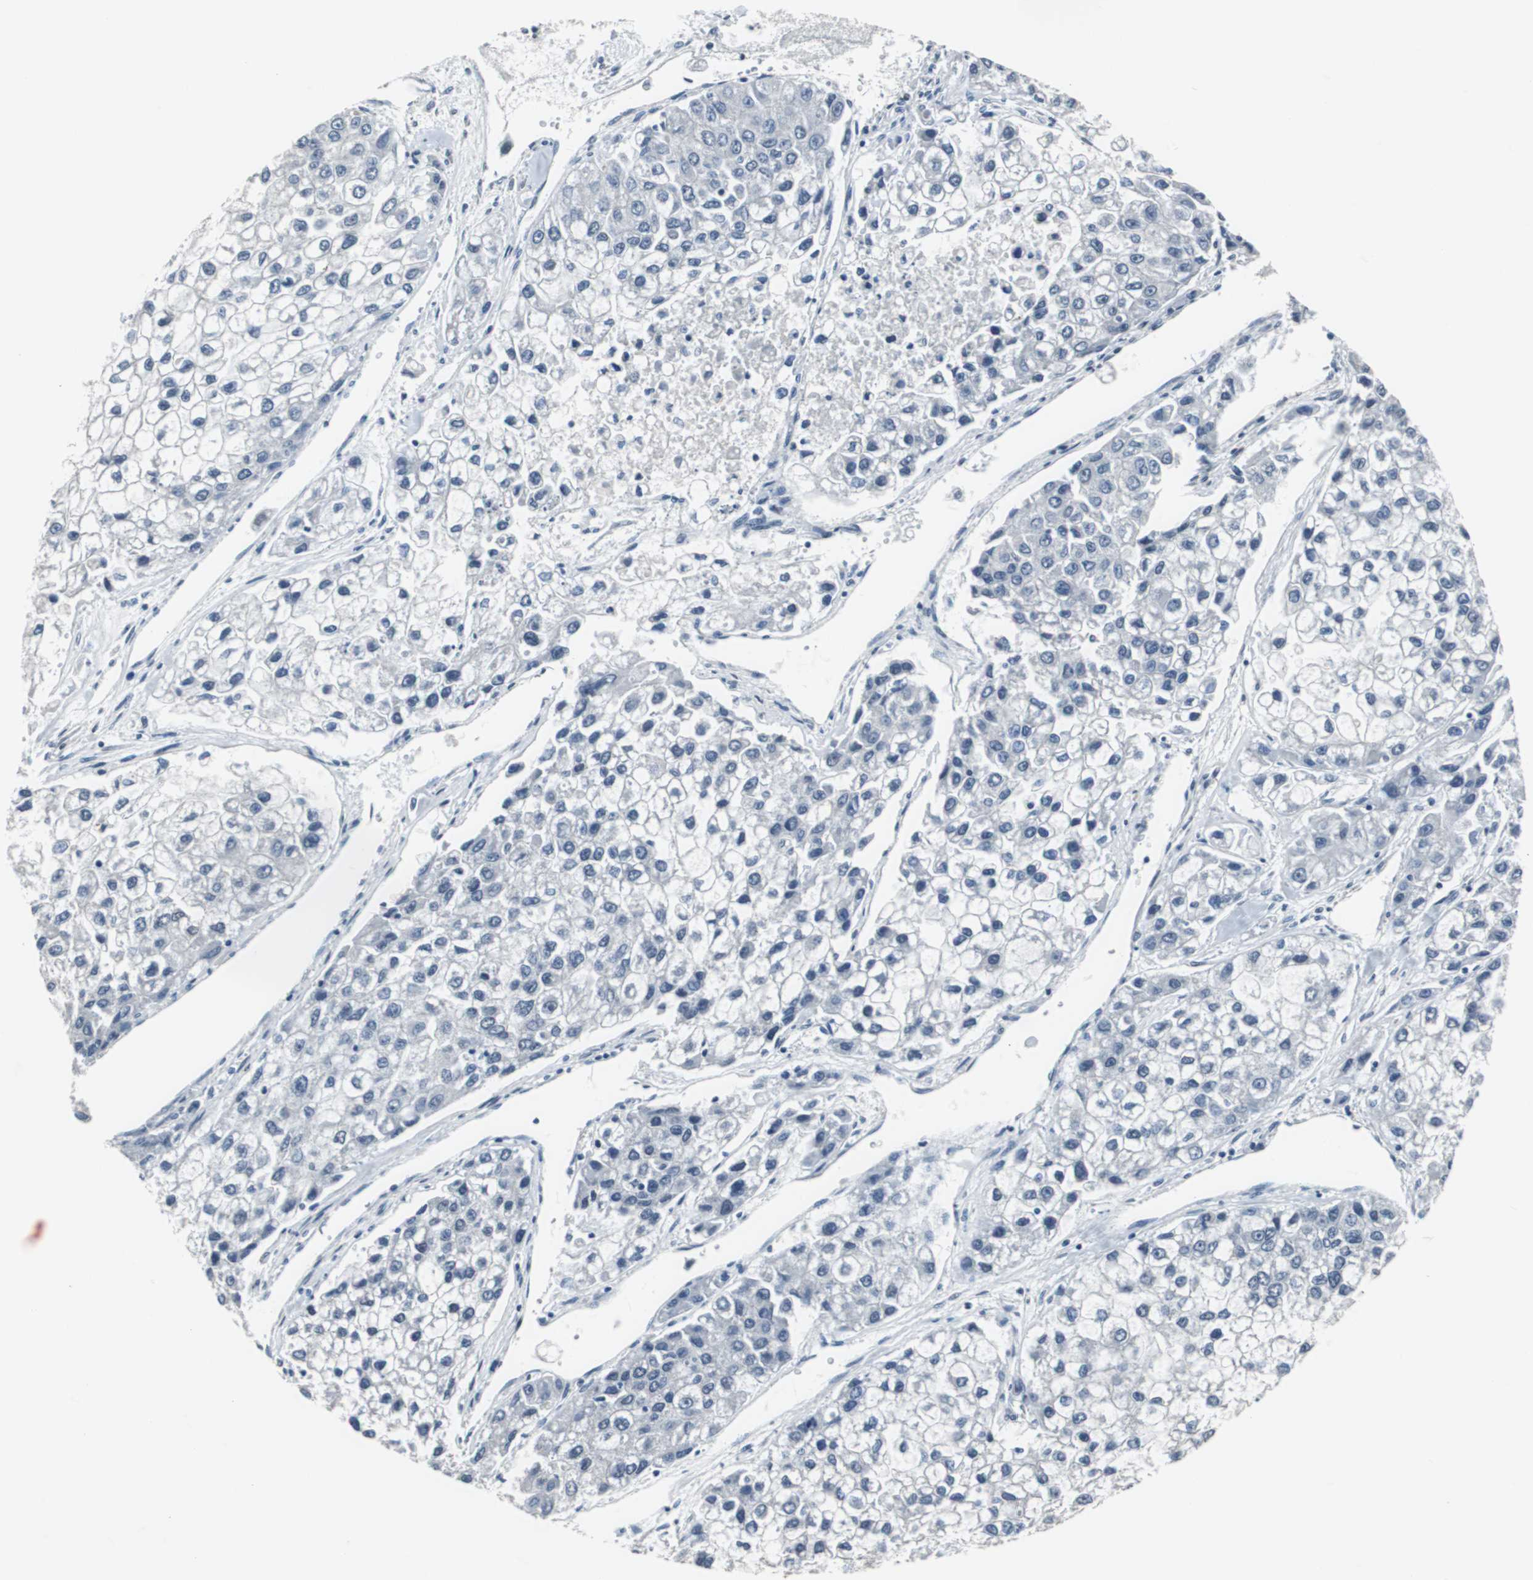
{"staining": {"intensity": "negative", "quantity": "none", "location": "none"}, "tissue": "liver cancer", "cell_type": "Tumor cells", "image_type": "cancer", "snomed": [{"axis": "morphology", "description": "Carcinoma, Hepatocellular, NOS"}, {"axis": "topography", "description": "Liver"}], "caption": "Liver cancer (hepatocellular carcinoma) was stained to show a protein in brown. There is no significant expression in tumor cells. (DAB IHC with hematoxylin counter stain).", "gene": "FOXP4", "patient": {"sex": "female", "age": 66}}